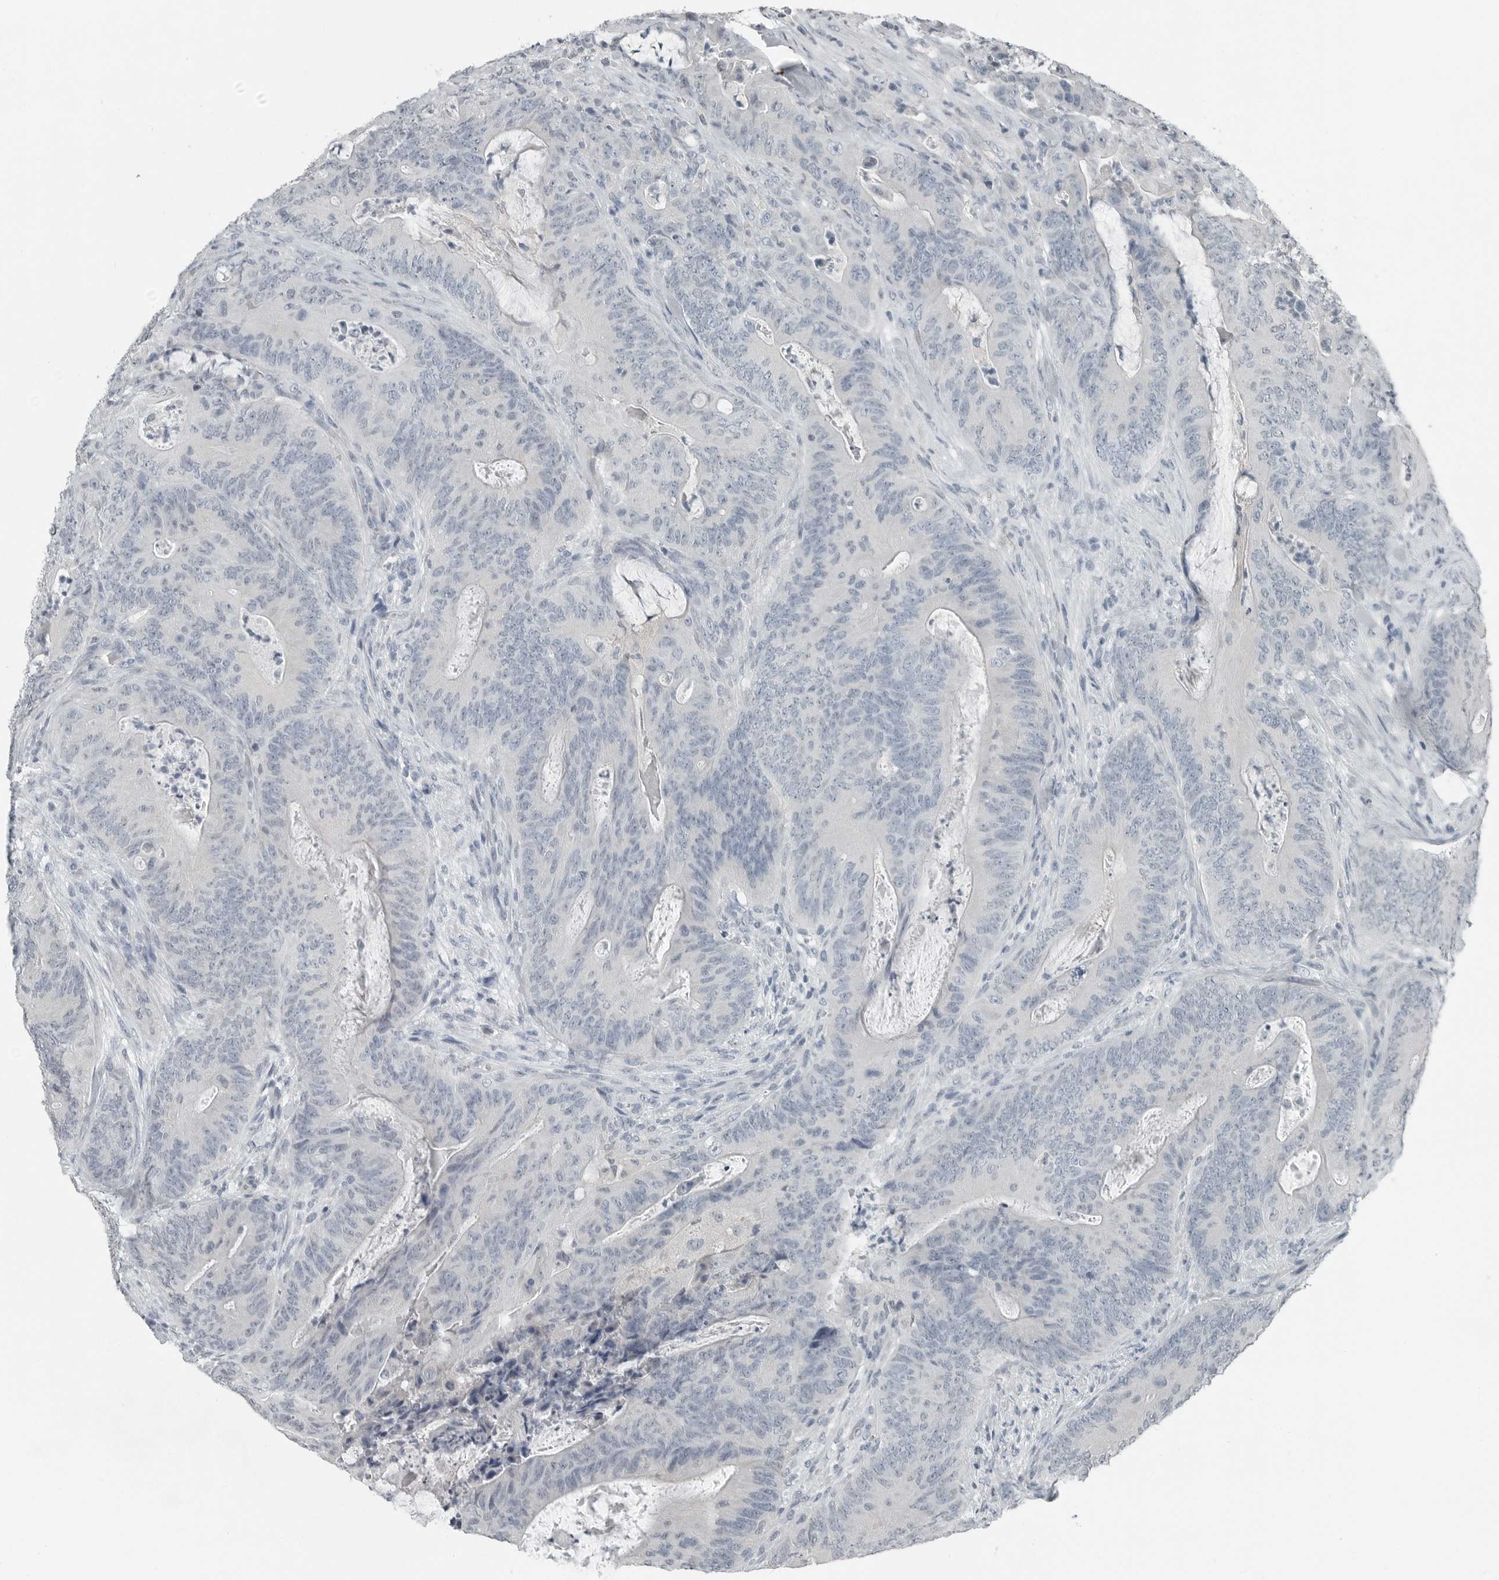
{"staining": {"intensity": "negative", "quantity": "none", "location": "none"}, "tissue": "colorectal cancer", "cell_type": "Tumor cells", "image_type": "cancer", "snomed": [{"axis": "morphology", "description": "Normal tissue, NOS"}, {"axis": "topography", "description": "Colon"}], "caption": "Protein analysis of colorectal cancer demonstrates no significant staining in tumor cells. (Immunohistochemistry, brightfield microscopy, high magnification).", "gene": "KYAT1", "patient": {"sex": "female", "age": 82}}